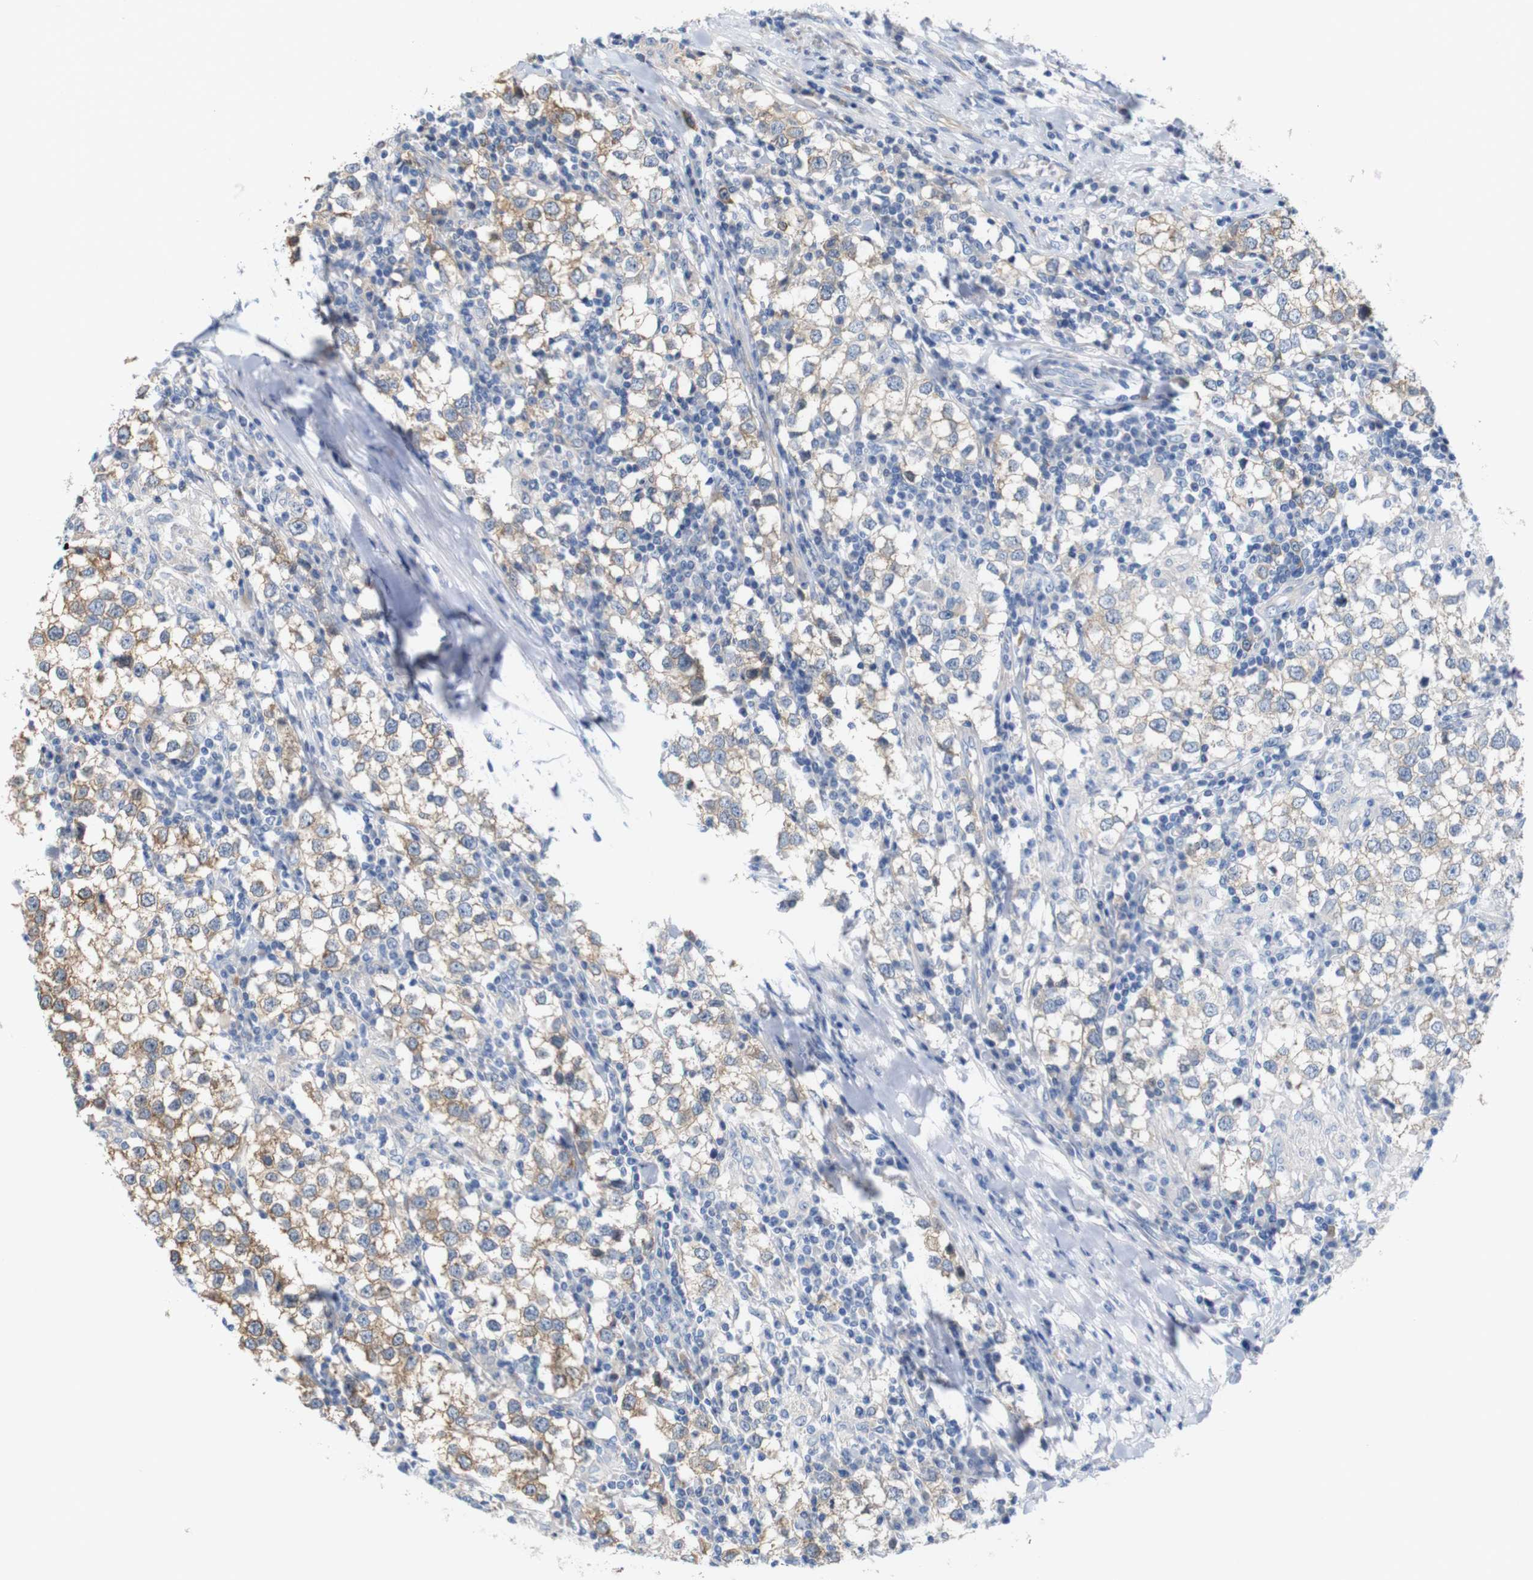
{"staining": {"intensity": "moderate", "quantity": "25%-75%", "location": "cytoplasmic/membranous"}, "tissue": "testis cancer", "cell_type": "Tumor cells", "image_type": "cancer", "snomed": [{"axis": "morphology", "description": "Seminoma, NOS"}, {"axis": "morphology", "description": "Carcinoma, Embryonal, NOS"}, {"axis": "topography", "description": "Testis"}], "caption": "Moderate cytoplasmic/membranous expression is seen in about 25%-75% of tumor cells in testis cancer (seminoma).", "gene": "JPH1", "patient": {"sex": "male", "age": 36}}